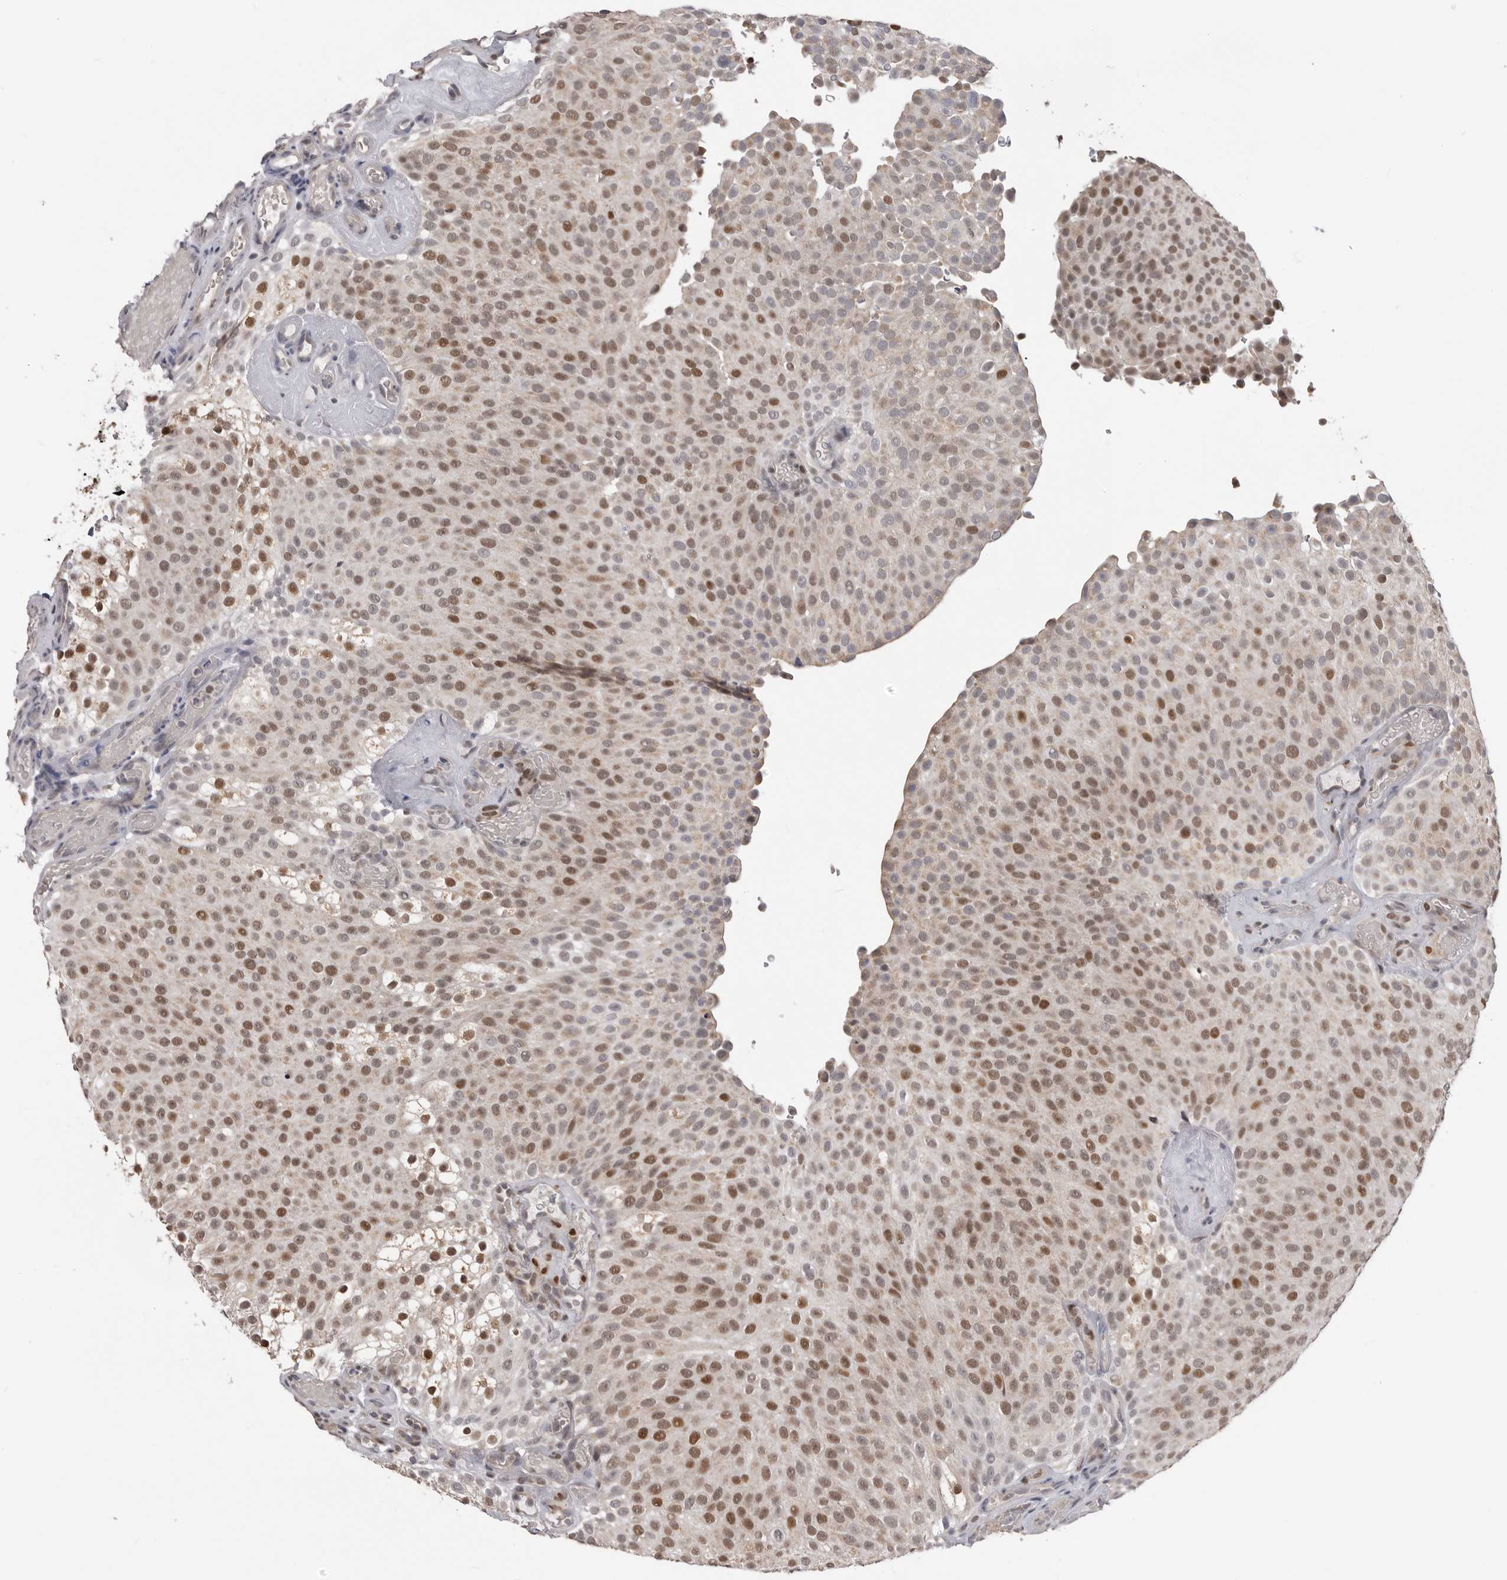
{"staining": {"intensity": "strong", "quantity": ">75%", "location": "nuclear"}, "tissue": "urothelial cancer", "cell_type": "Tumor cells", "image_type": "cancer", "snomed": [{"axis": "morphology", "description": "Urothelial carcinoma, Low grade"}, {"axis": "topography", "description": "Urinary bladder"}], "caption": "Urothelial cancer stained for a protein (brown) shows strong nuclear positive expression in approximately >75% of tumor cells.", "gene": "SMARCC1", "patient": {"sex": "male", "age": 78}}